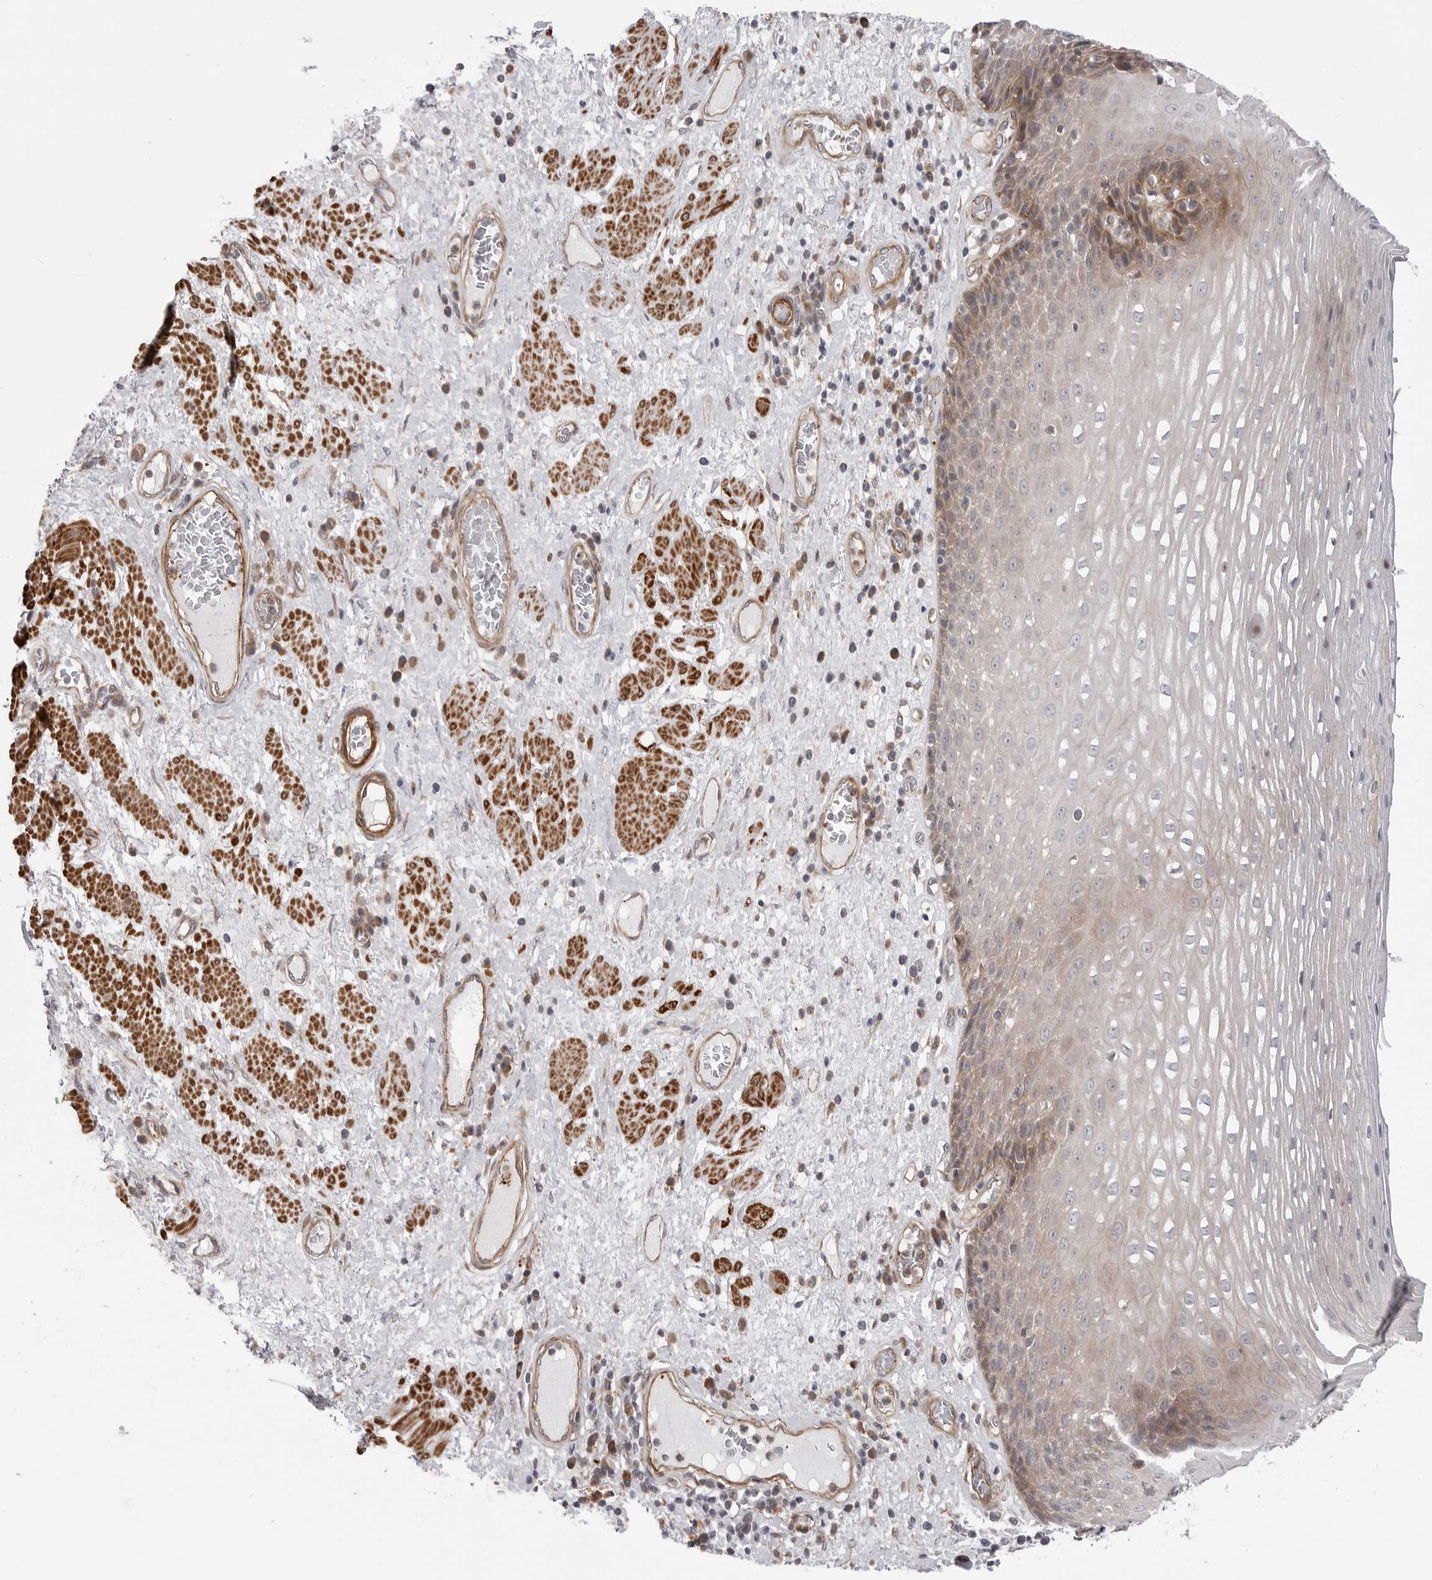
{"staining": {"intensity": "moderate", "quantity": "<25%", "location": "cytoplasmic/membranous"}, "tissue": "esophagus", "cell_type": "Squamous epithelial cells", "image_type": "normal", "snomed": [{"axis": "morphology", "description": "Normal tissue, NOS"}, {"axis": "morphology", "description": "Adenocarcinoma, NOS"}, {"axis": "topography", "description": "Esophagus"}], "caption": "Immunohistochemistry of benign esophagus shows low levels of moderate cytoplasmic/membranous staining in about <25% of squamous epithelial cells.", "gene": "SCP2", "patient": {"sex": "male", "age": 62}}